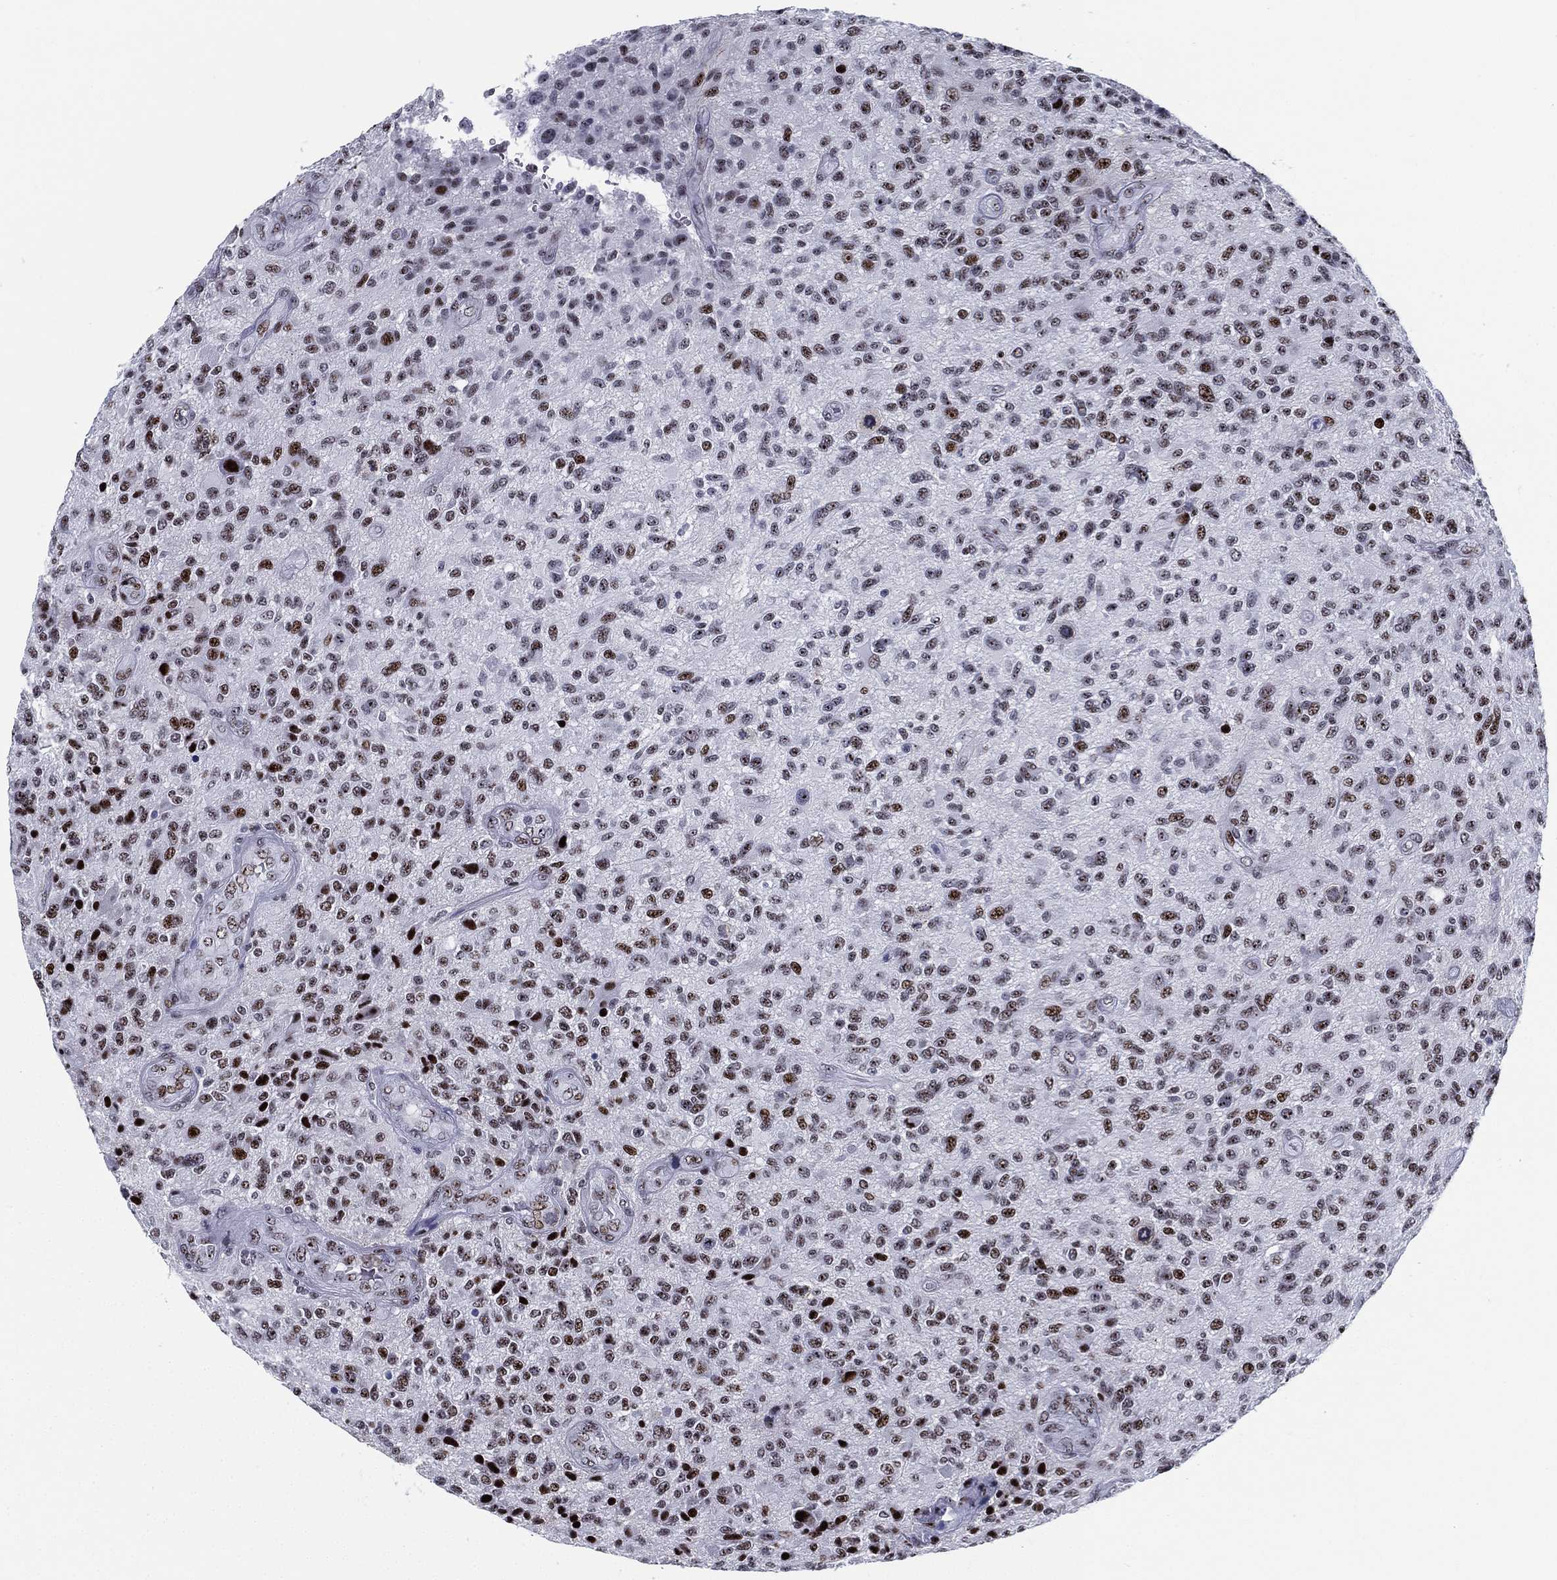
{"staining": {"intensity": "strong", "quantity": "25%-75%", "location": "nuclear"}, "tissue": "glioma", "cell_type": "Tumor cells", "image_type": "cancer", "snomed": [{"axis": "morphology", "description": "Glioma, malignant, High grade"}, {"axis": "topography", "description": "Brain"}], "caption": "Immunohistochemistry (IHC) staining of malignant glioma (high-grade), which reveals high levels of strong nuclear positivity in approximately 25%-75% of tumor cells indicating strong nuclear protein expression. The staining was performed using DAB (brown) for protein detection and nuclei were counterstained in hematoxylin (blue).", "gene": "CYB561D2", "patient": {"sex": "male", "age": 47}}